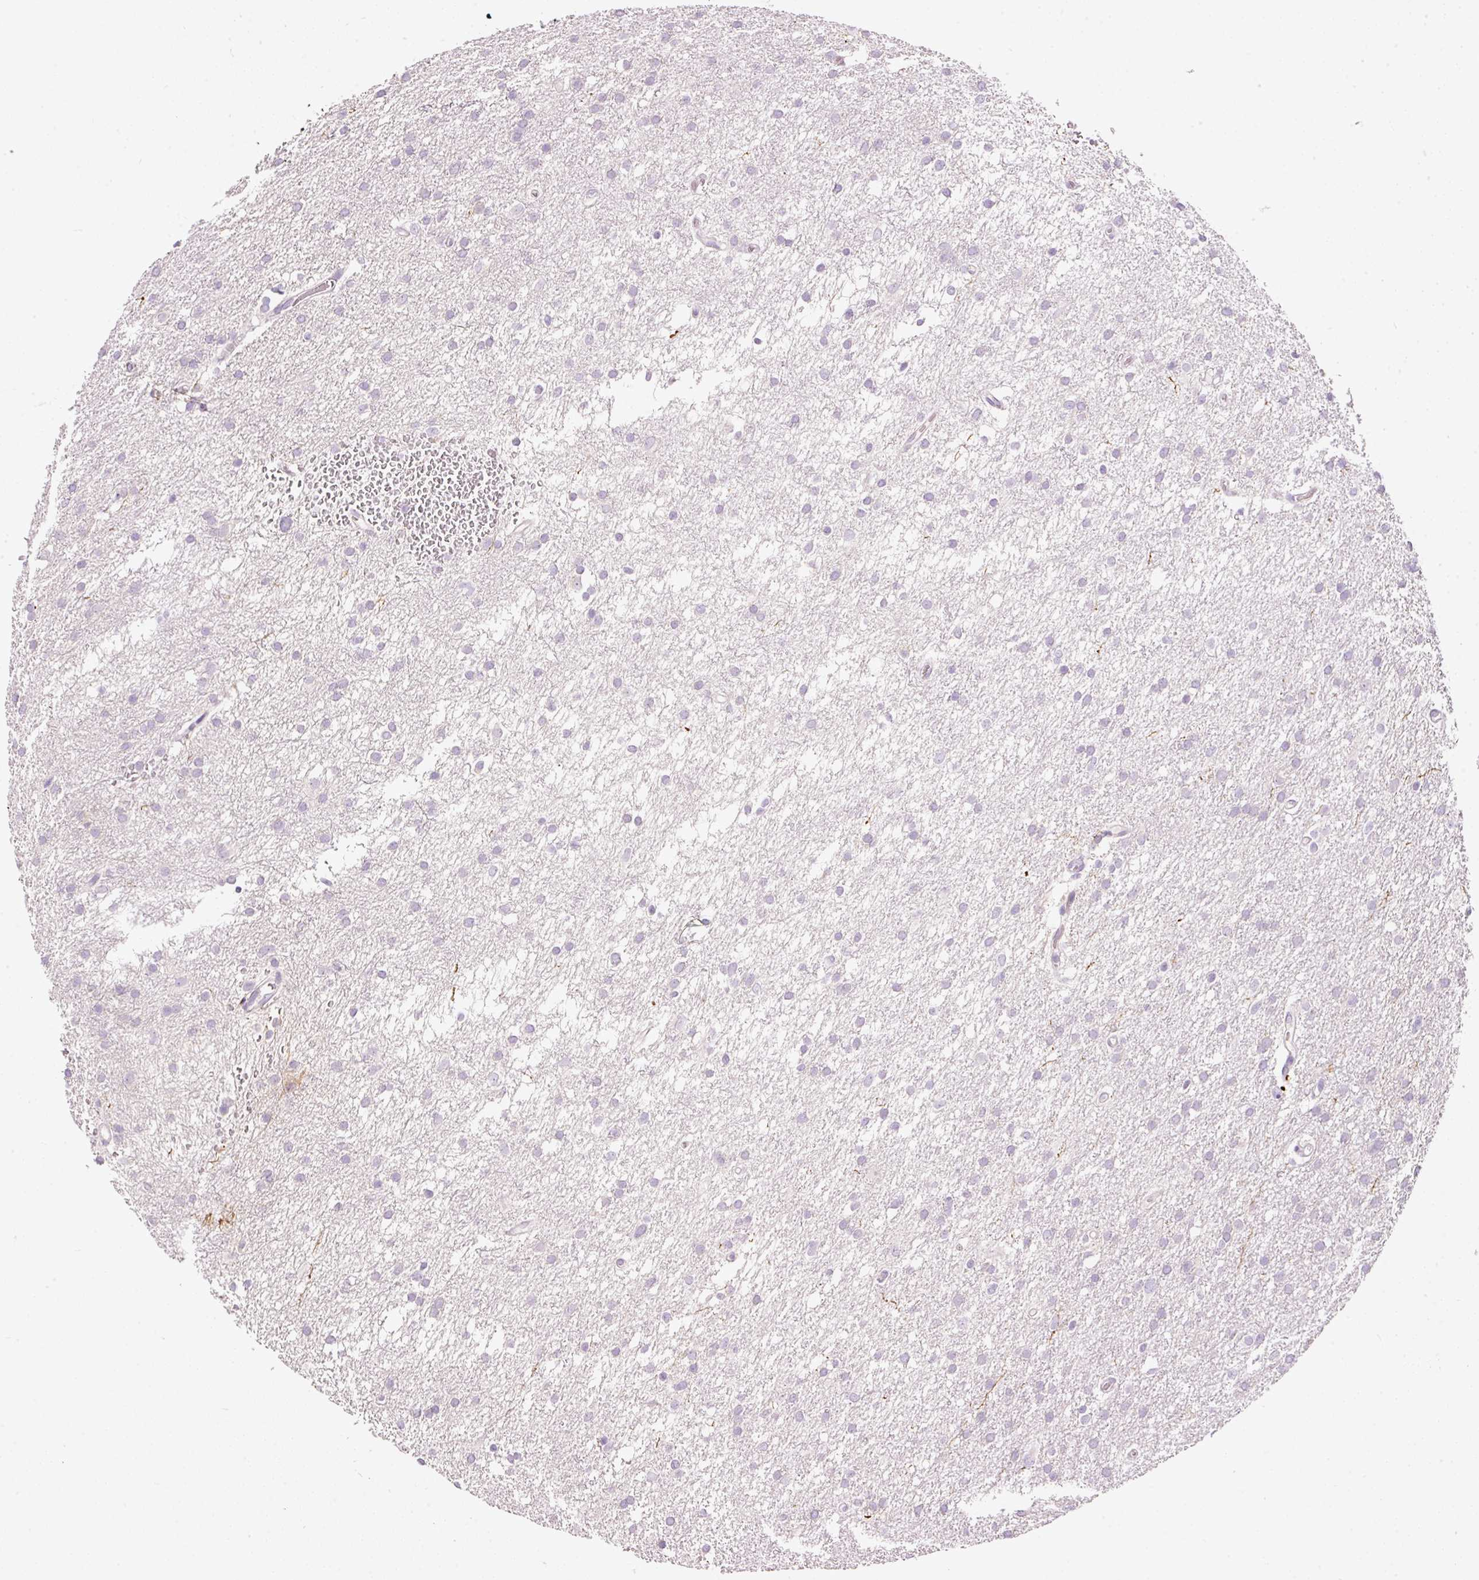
{"staining": {"intensity": "negative", "quantity": "none", "location": "none"}, "tissue": "glioma", "cell_type": "Tumor cells", "image_type": "cancer", "snomed": [{"axis": "morphology", "description": "Glioma, malignant, High grade"}, {"axis": "topography", "description": "Cerebral cortex"}], "caption": "The image demonstrates no significant expression in tumor cells of glioma.", "gene": "RSPO2", "patient": {"sex": "female", "age": 36}}